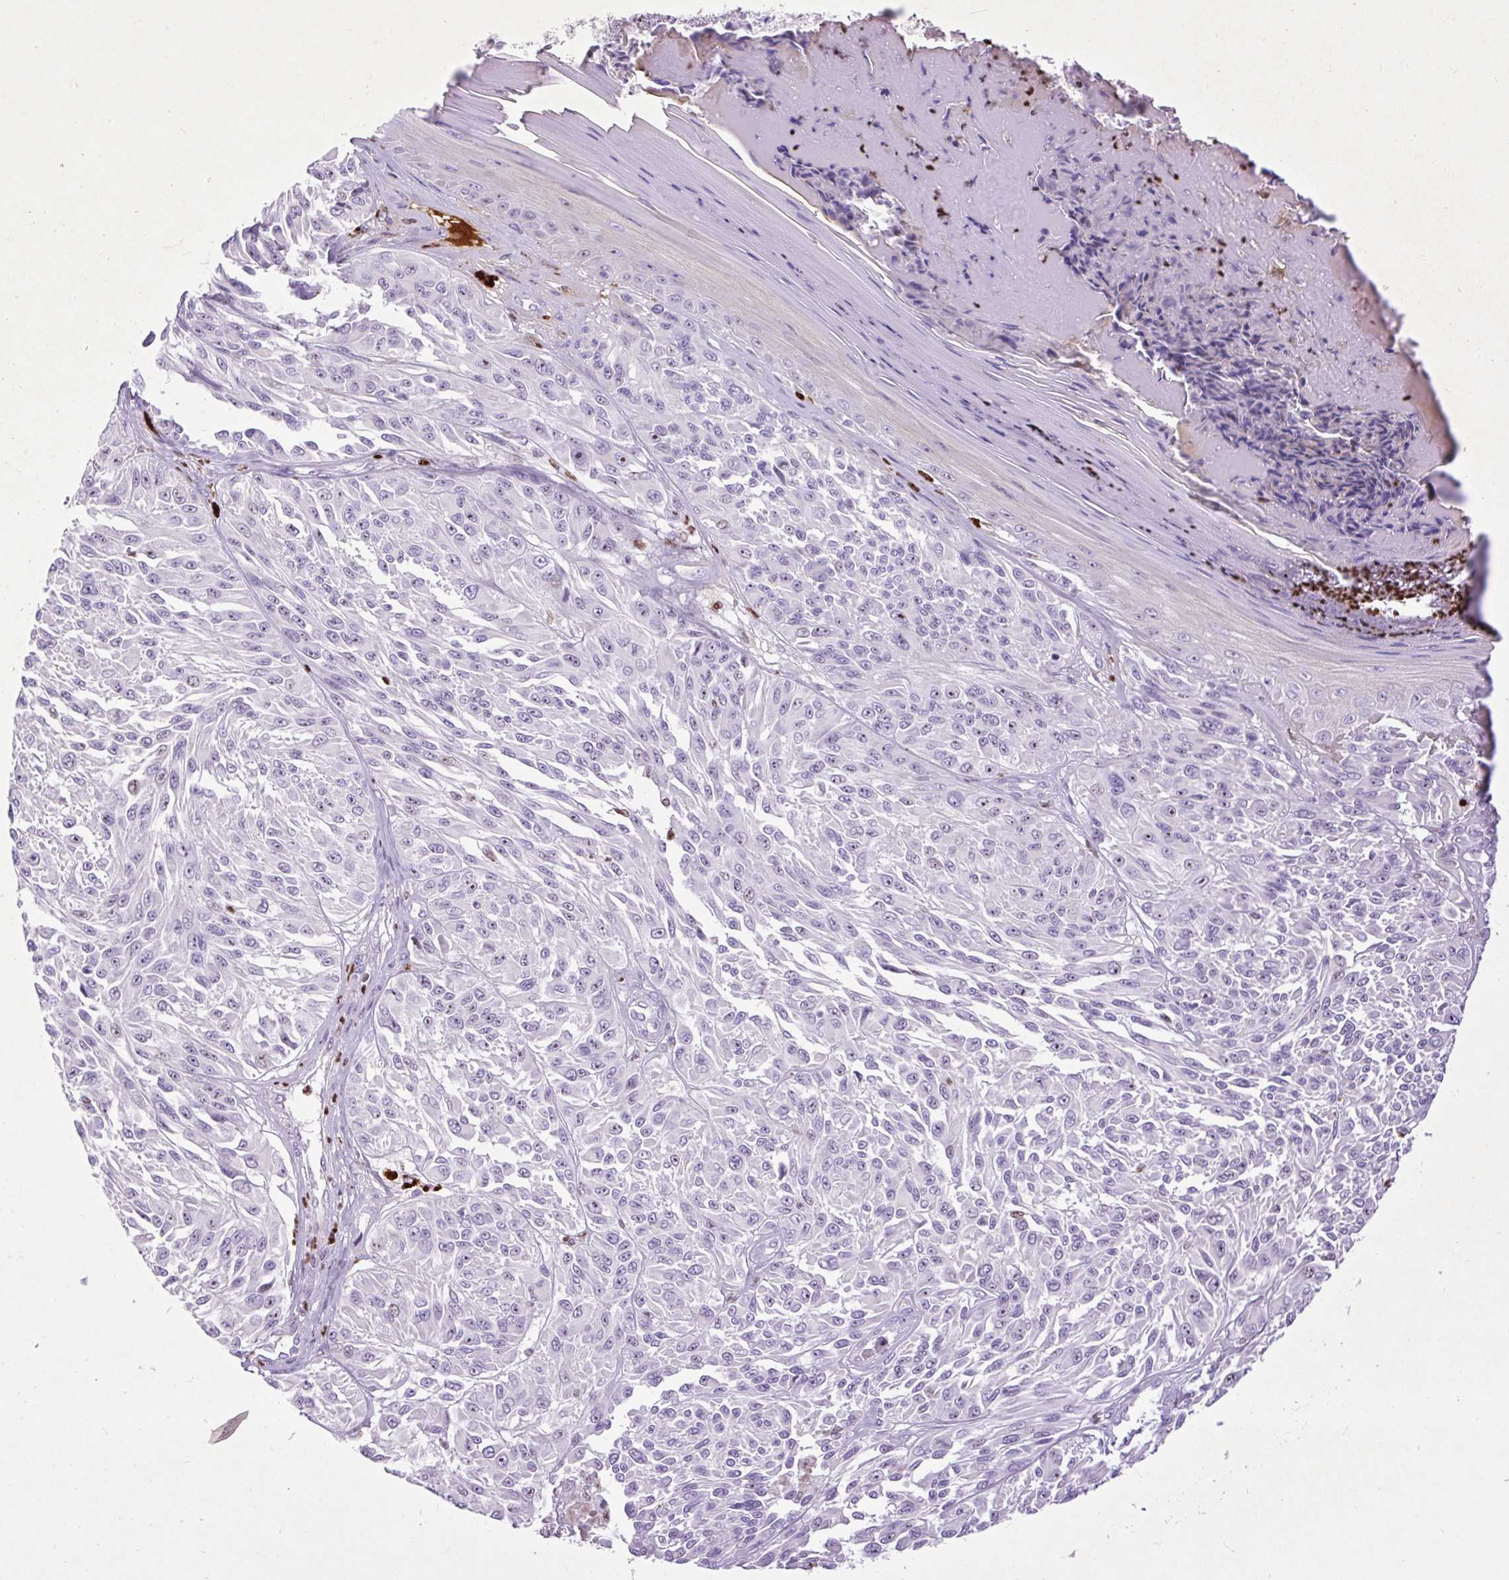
{"staining": {"intensity": "negative", "quantity": "none", "location": "none"}, "tissue": "melanoma", "cell_type": "Tumor cells", "image_type": "cancer", "snomed": [{"axis": "morphology", "description": "Malignant melanoma, NOS"}, {"axis": "topography", "description": "Skin"}], "caption": "Tumor cells are negative for brown protein staining in malignant melanoma.", "gene": "SPC24", "patient": {"sex": "male", "age": 94}}